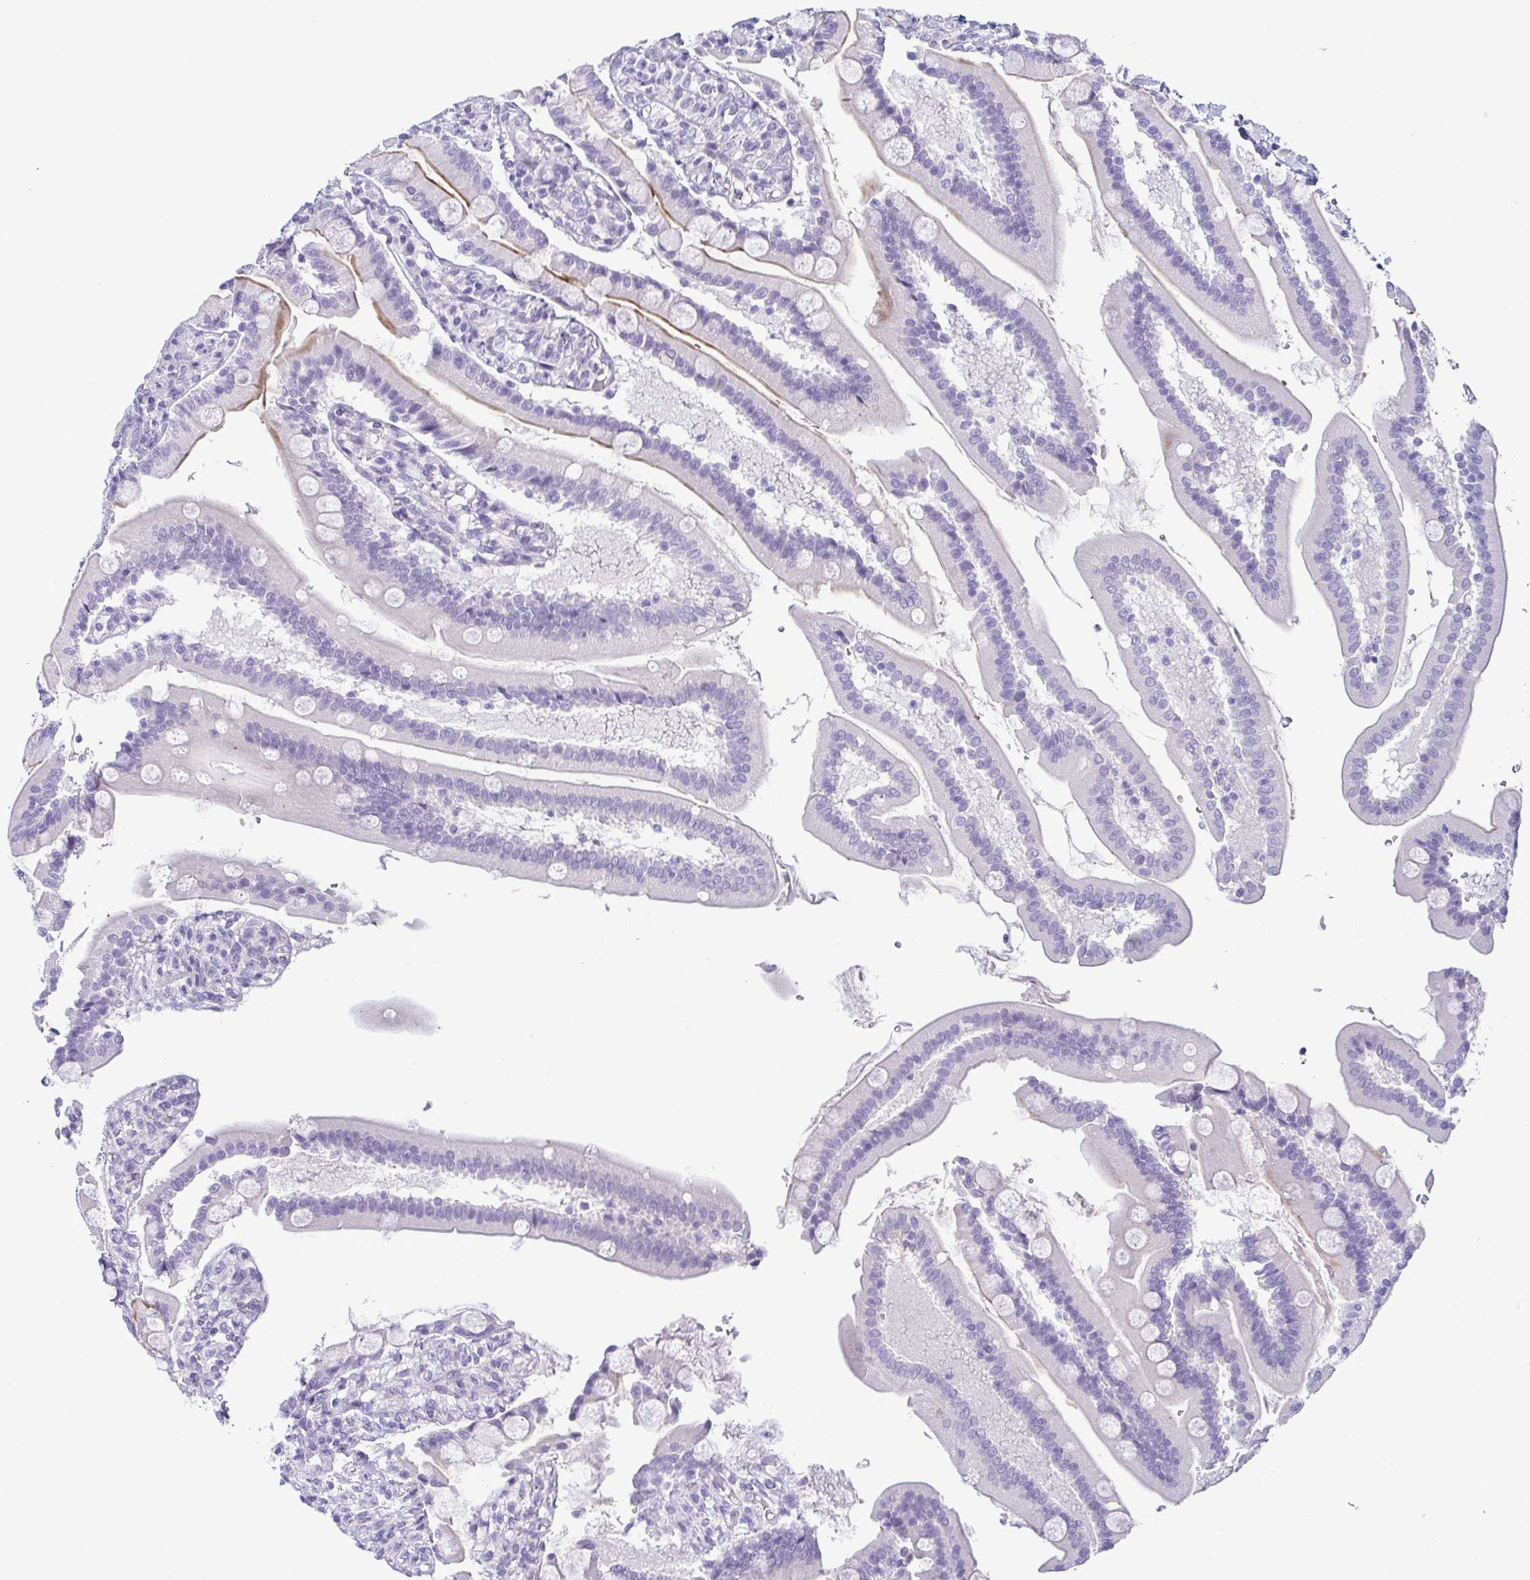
{"staining": {"intensity": "moderate", "quantity": "<25%", "location": "cytoplasmic/membranous"}, "tissue": "duodenum", "cell_type": "Glandular cells", "image_type": "normal", "snomed": [{"axis": "morphology", "description": "Normal tissue, NOS"}, {"axis": "topography", "description": "Duodenum"}], "caption": "Immunohistochemical staining of benign duodenum demonstrates <25% levels of moderate cytoplasmic/membranous protein staining in about <25% of glandular cells. (Stains: DAB in brown, nuclei in blue, Microscopy: brightfield microscopy at high magnification).", "gene": "TERT", "patient": {"sex": "female", "age": 67}}